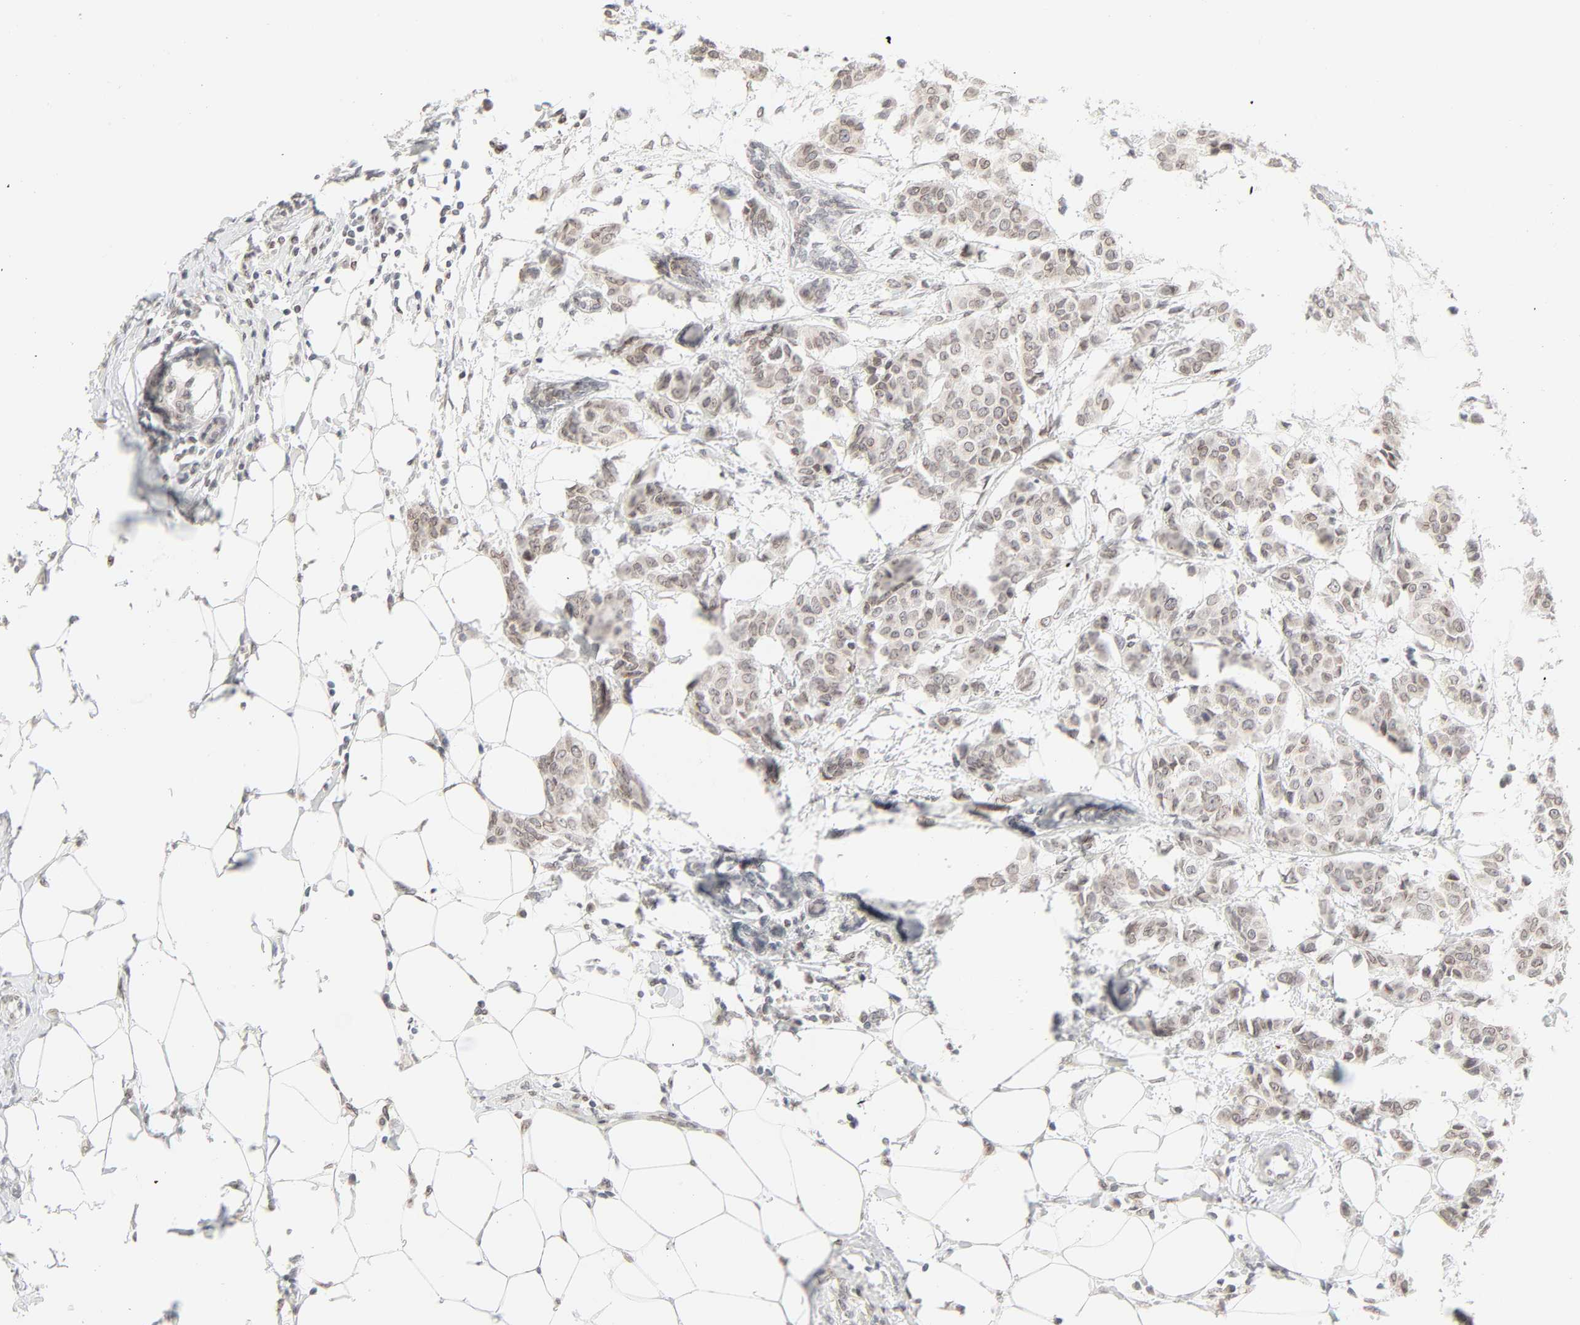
{"staining": {"intensity": "weak", "quantity": "25%-75%", "location": "cytoplasmic/membranous,nuclear"}, "tissue": "breast cancer", "cell_type": "Tumor cells", "image_type": "cancer", "snomed": [{"axis": "morphology", "description": "Duct carcinoma"}, {"axis": "topography", "description": "Breast"}], "caption": "Brown immunohistochemical staining in breast cancer shows weak cytoplasmic/membranous and nuclear staining in approximately 25%-75% of tumor cells.", "gene": "MAD1L1", "patient": {"sex": "female", "age": 40}}